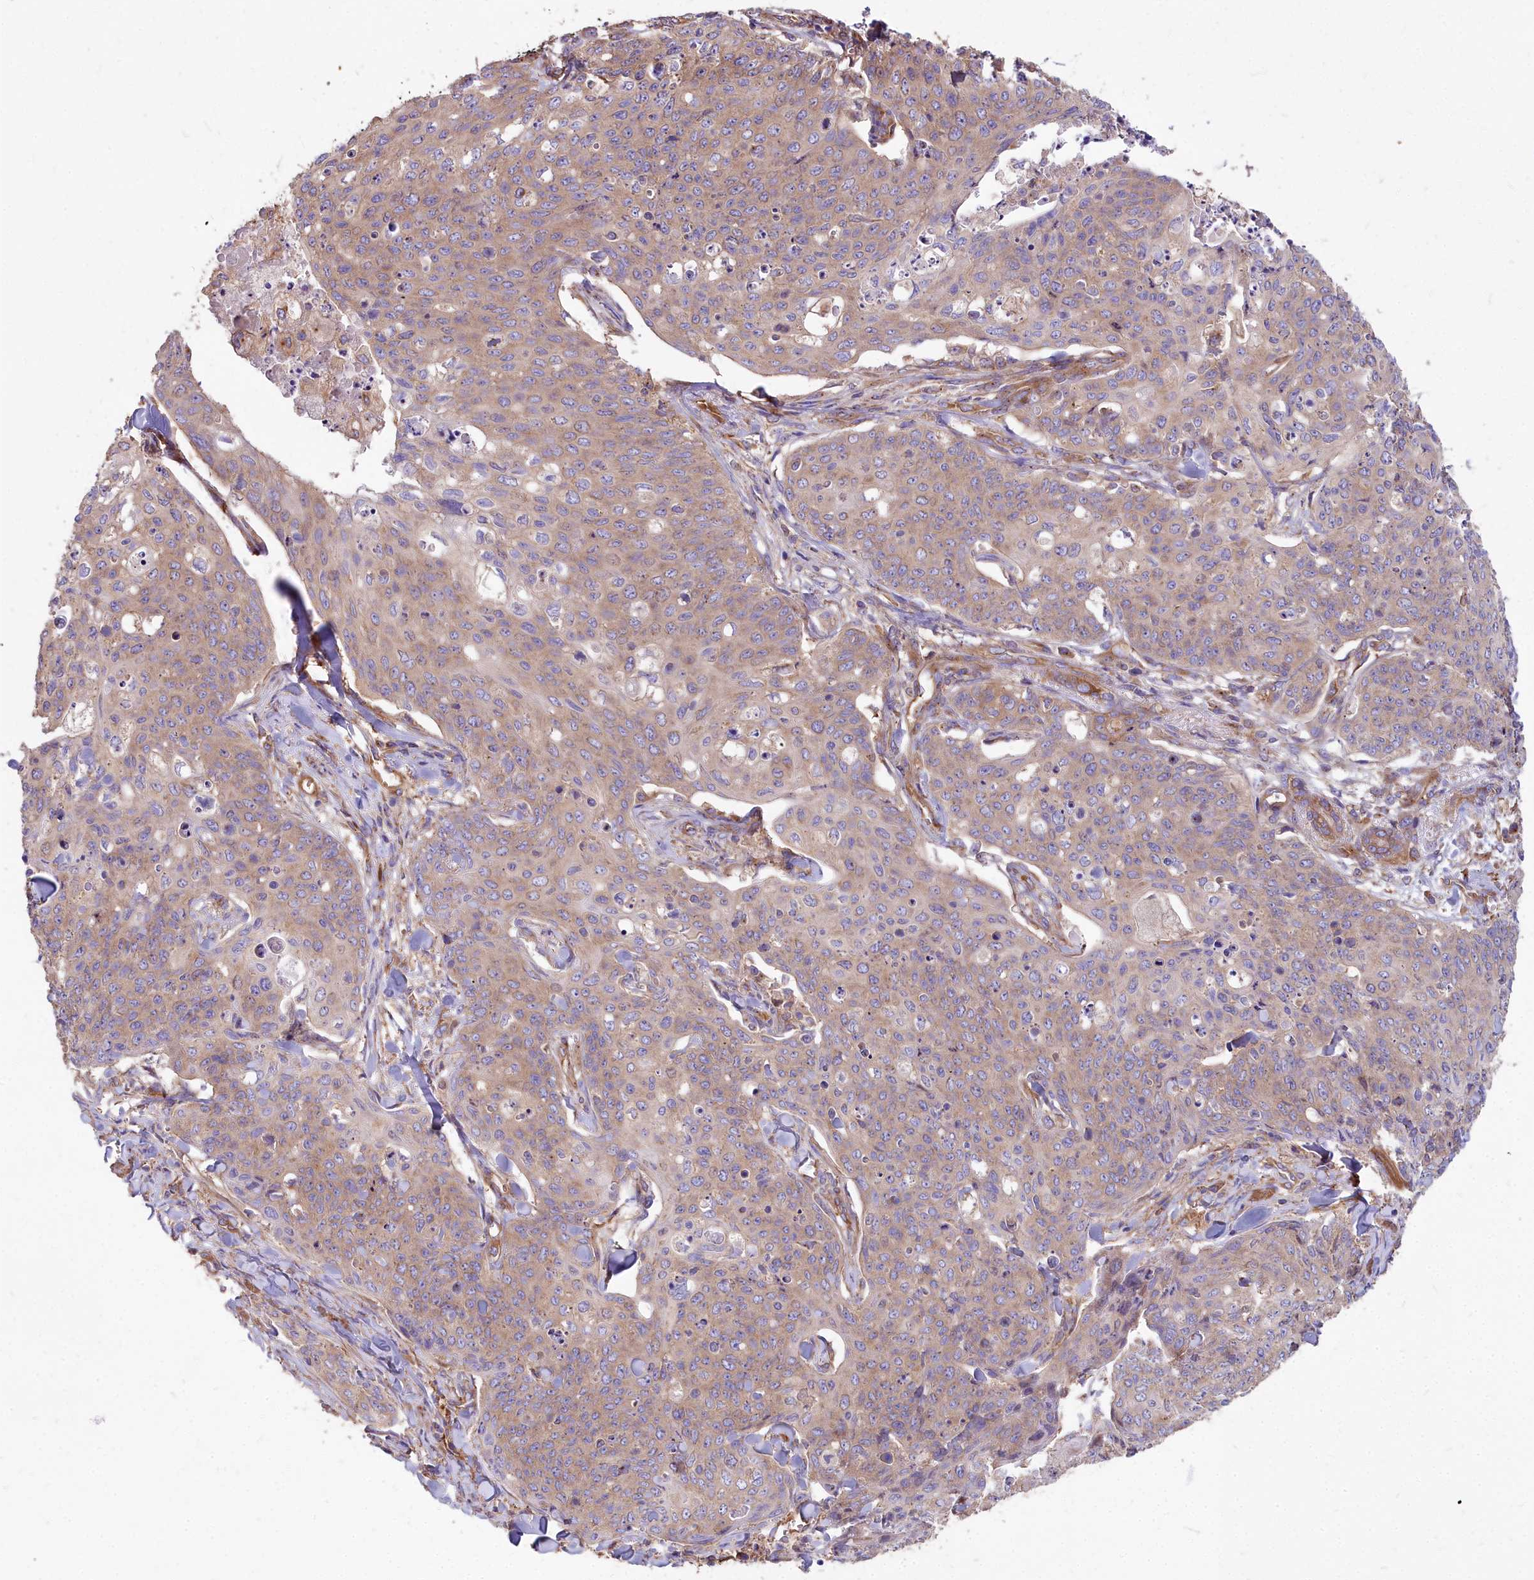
{"staining": {"intensity": "weak", "quantity": "25%-75%", "location": "cytoplasmic/membranous"}, "tissue": "skin cancer", "cell_type": "Tumor cells", "image_type": "cancer", "snomed": [{"axis": "morphology", "description": "Squamous cell carcinoma, NOS"}, {"axis": "topography", "description": "Skin"}, {"axis": "topography", "description": "Vulva"}], "caption": "Protein staining of skin cancer (squamous cell carcinoma) tissue reveals weak cytoplasmic/membranous expression in approximately 25%-75% of tumor cells.", "gene": "DCTN3", "patient": {"sex": "female", "age": 85}}